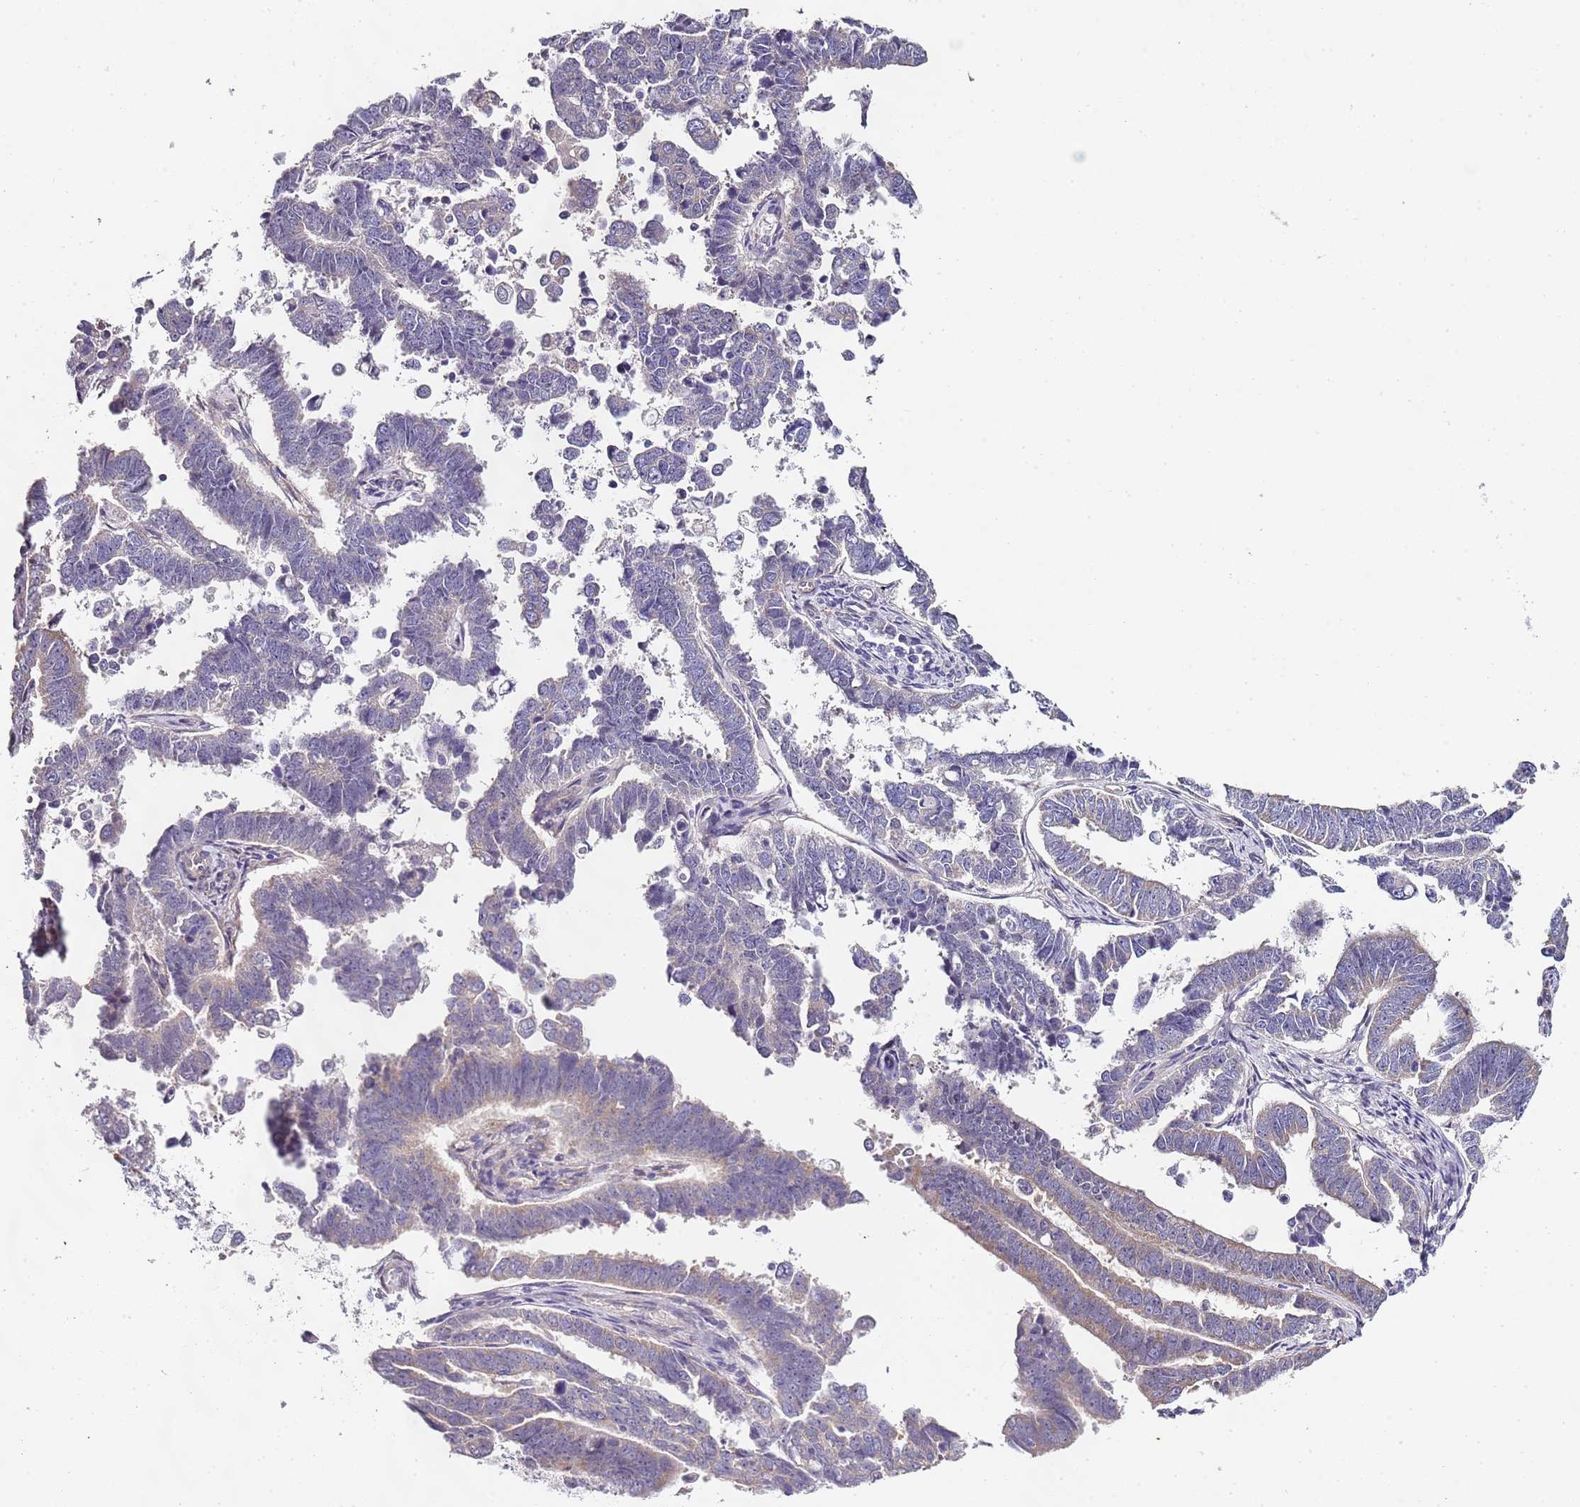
{"staining": {"intensity": "weak", "quantity": "25%-75%", "location": "cytoplasmic/membranous"}, "tissue": "endometrial cancer", "cell_type": "Tumor cells", "image_type": "cancer", "snomed": [{"axis": "morphology", "description": "Adenocarcinoma, NOS"}, {"axis": "topography", "description": "Endometrium"}], "caption": "Immunohistochemistry (IHC) micrograph of neoplastic tissue: human endometrial cancer stained using IHC shows low levels of weak protein expression localized specifically in the cytoplasmic/membranous of tumor cells, appearing as a cytoplasmic/membranous brown color.", "gene": "TBC1D9", "patient": {"sex": "female", "age": 75}}